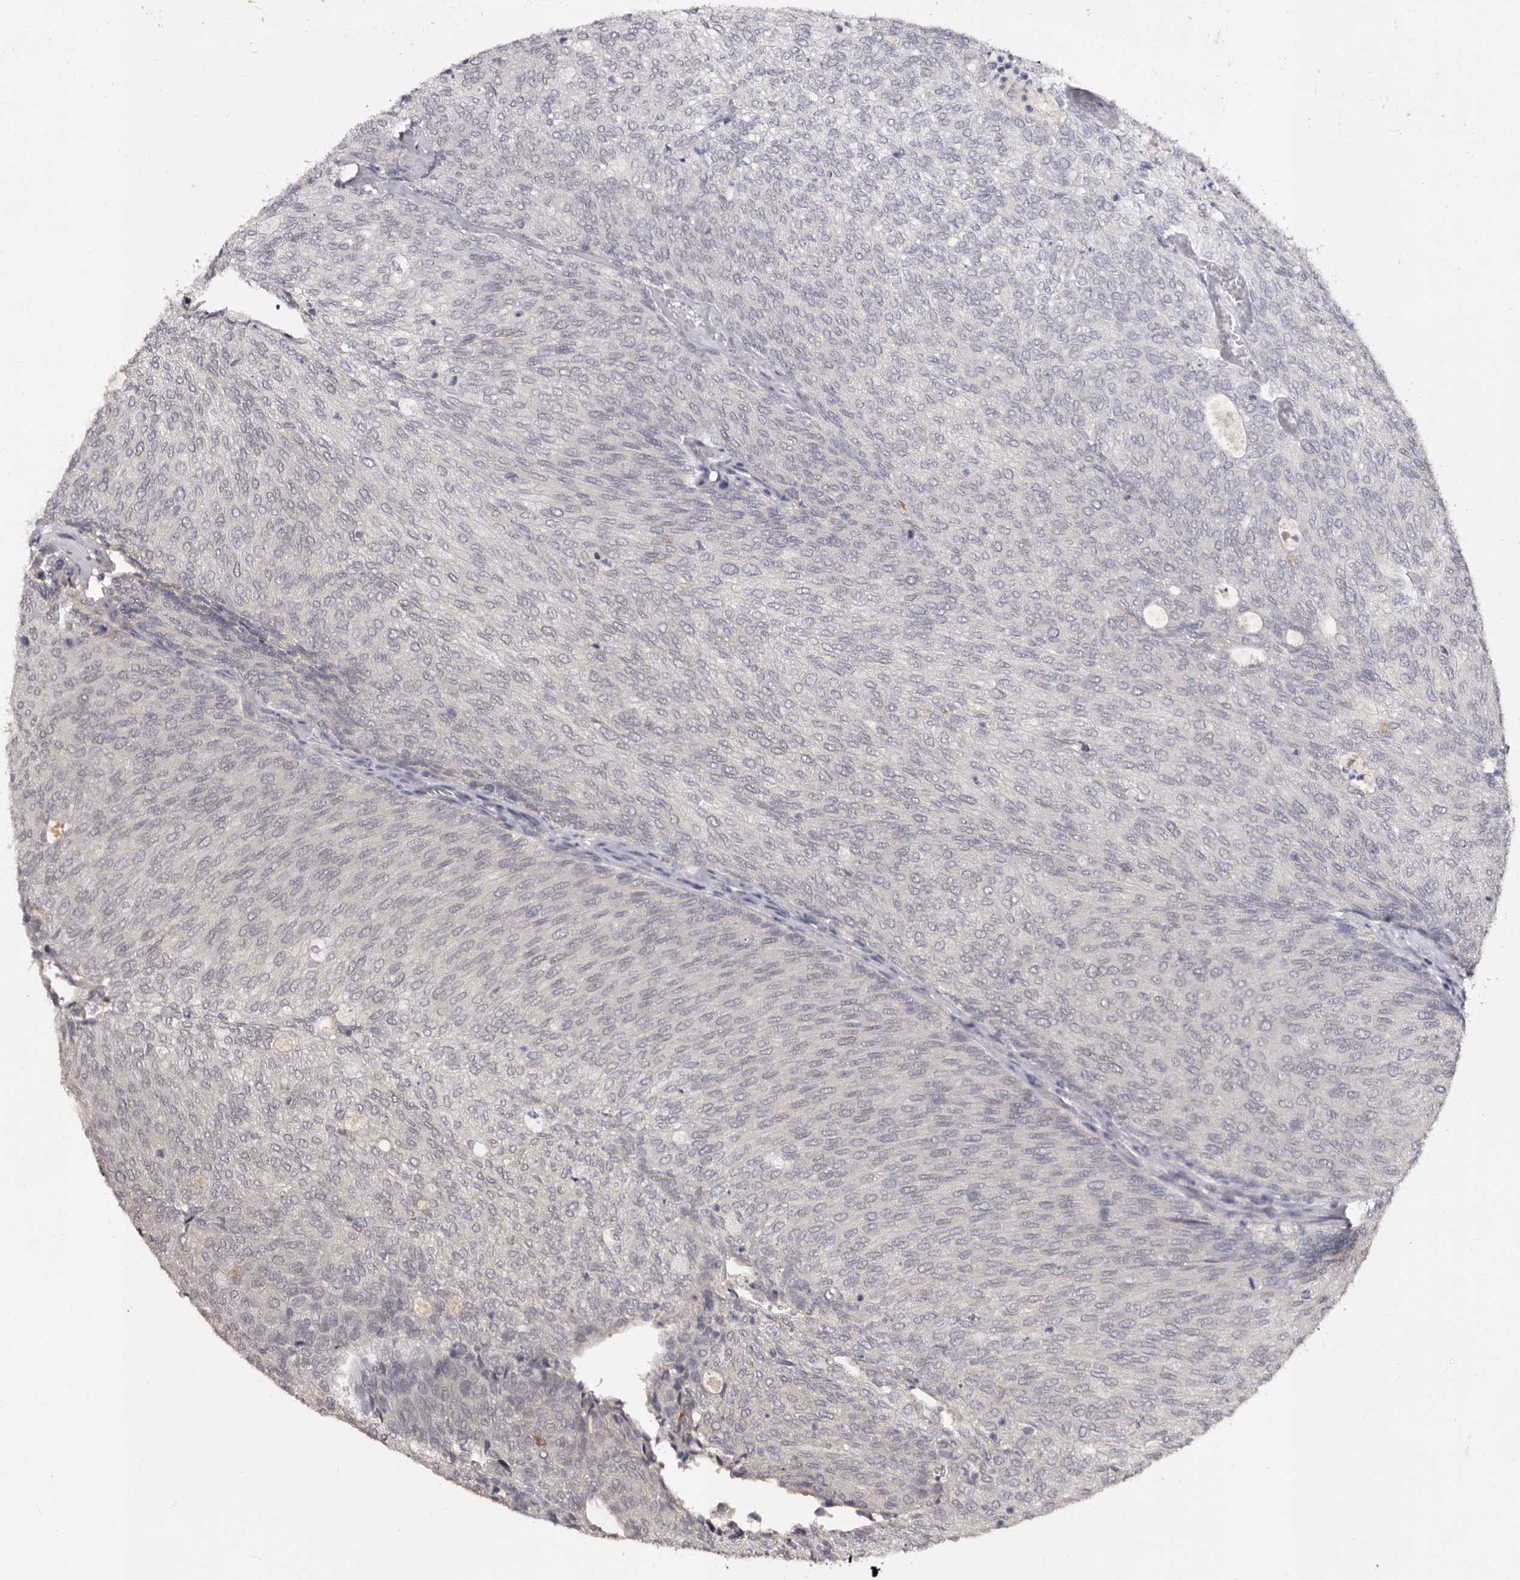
{"staining": {"intensity": "negative", "quantity": "none", "location": "none"}, "tissue": "urothelial cancer", "cell_type": "Tumor cells", "image_type": "cancer", "snomed": [{"axis": "morphology", "description": "Urothelial carcinoma, Low grade"}, {"axis": "topography", "description": "Urinary bladder"}], "caption": "IHC histopathology image of urothelial carcinoma (low-grade) stained for a protein (brown), which displays no staining in tumor cells.", "gene": "TBC1D22B", "patient": {"sex": "female", "age": 79}}